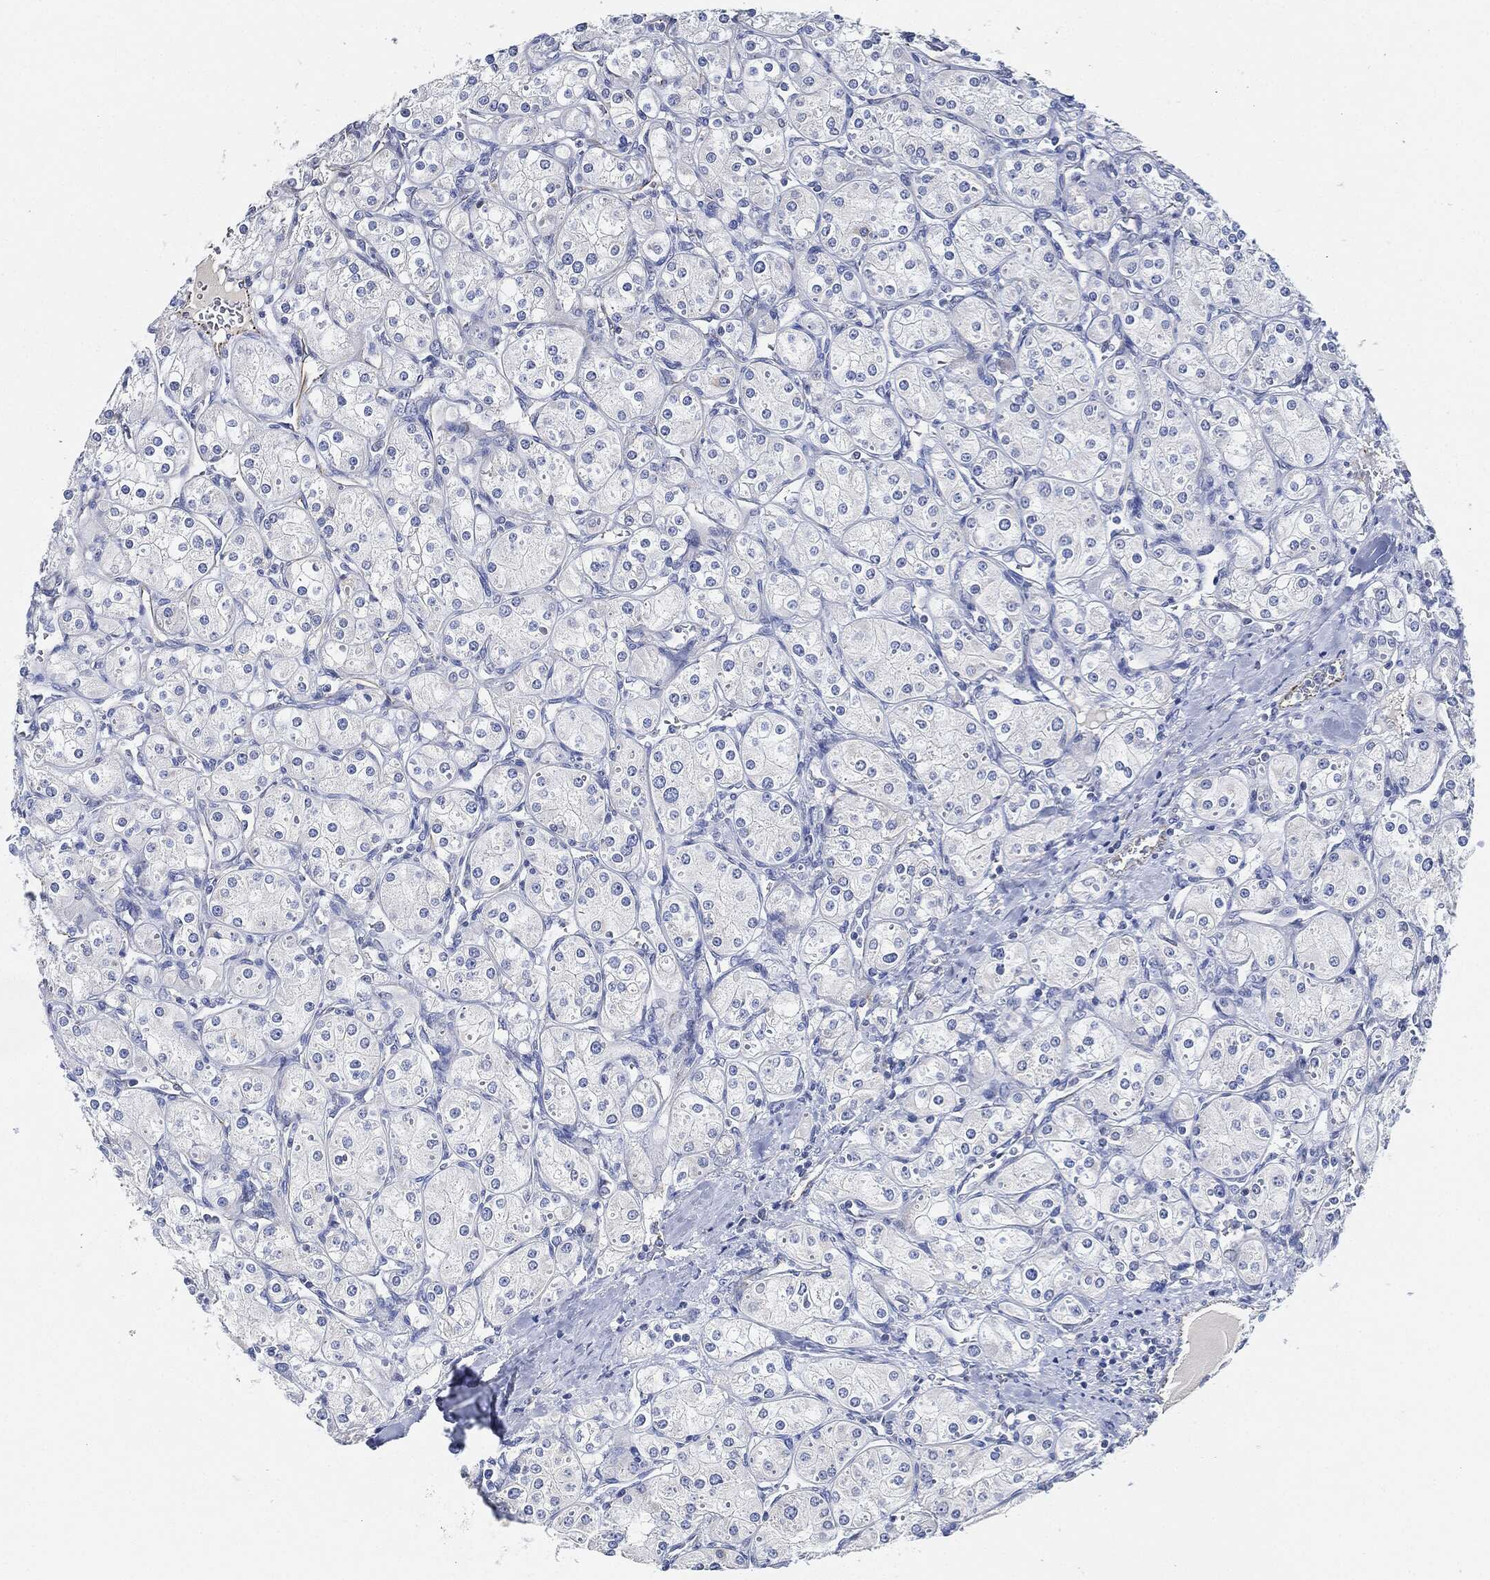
{"staining": {"intensity": "negative", "quantity": "none", "location": "none"}, "tissue": "renal cancer", "cell_type": "Tumor cells", "image_type": "cancer", "snomed": [{"axis": "morphology", "description": "Adenocarcinoma, NOS"}, {"axis": "topography", "description": "Kidney"}], "caption": "A high-resolution micrograph shows immunohistochemistry staining of renal cancer, which demonstrates no significant positivity in tumor cells.", "gene": "THSD1", "patient": {"sex": "male", "age": 77}}